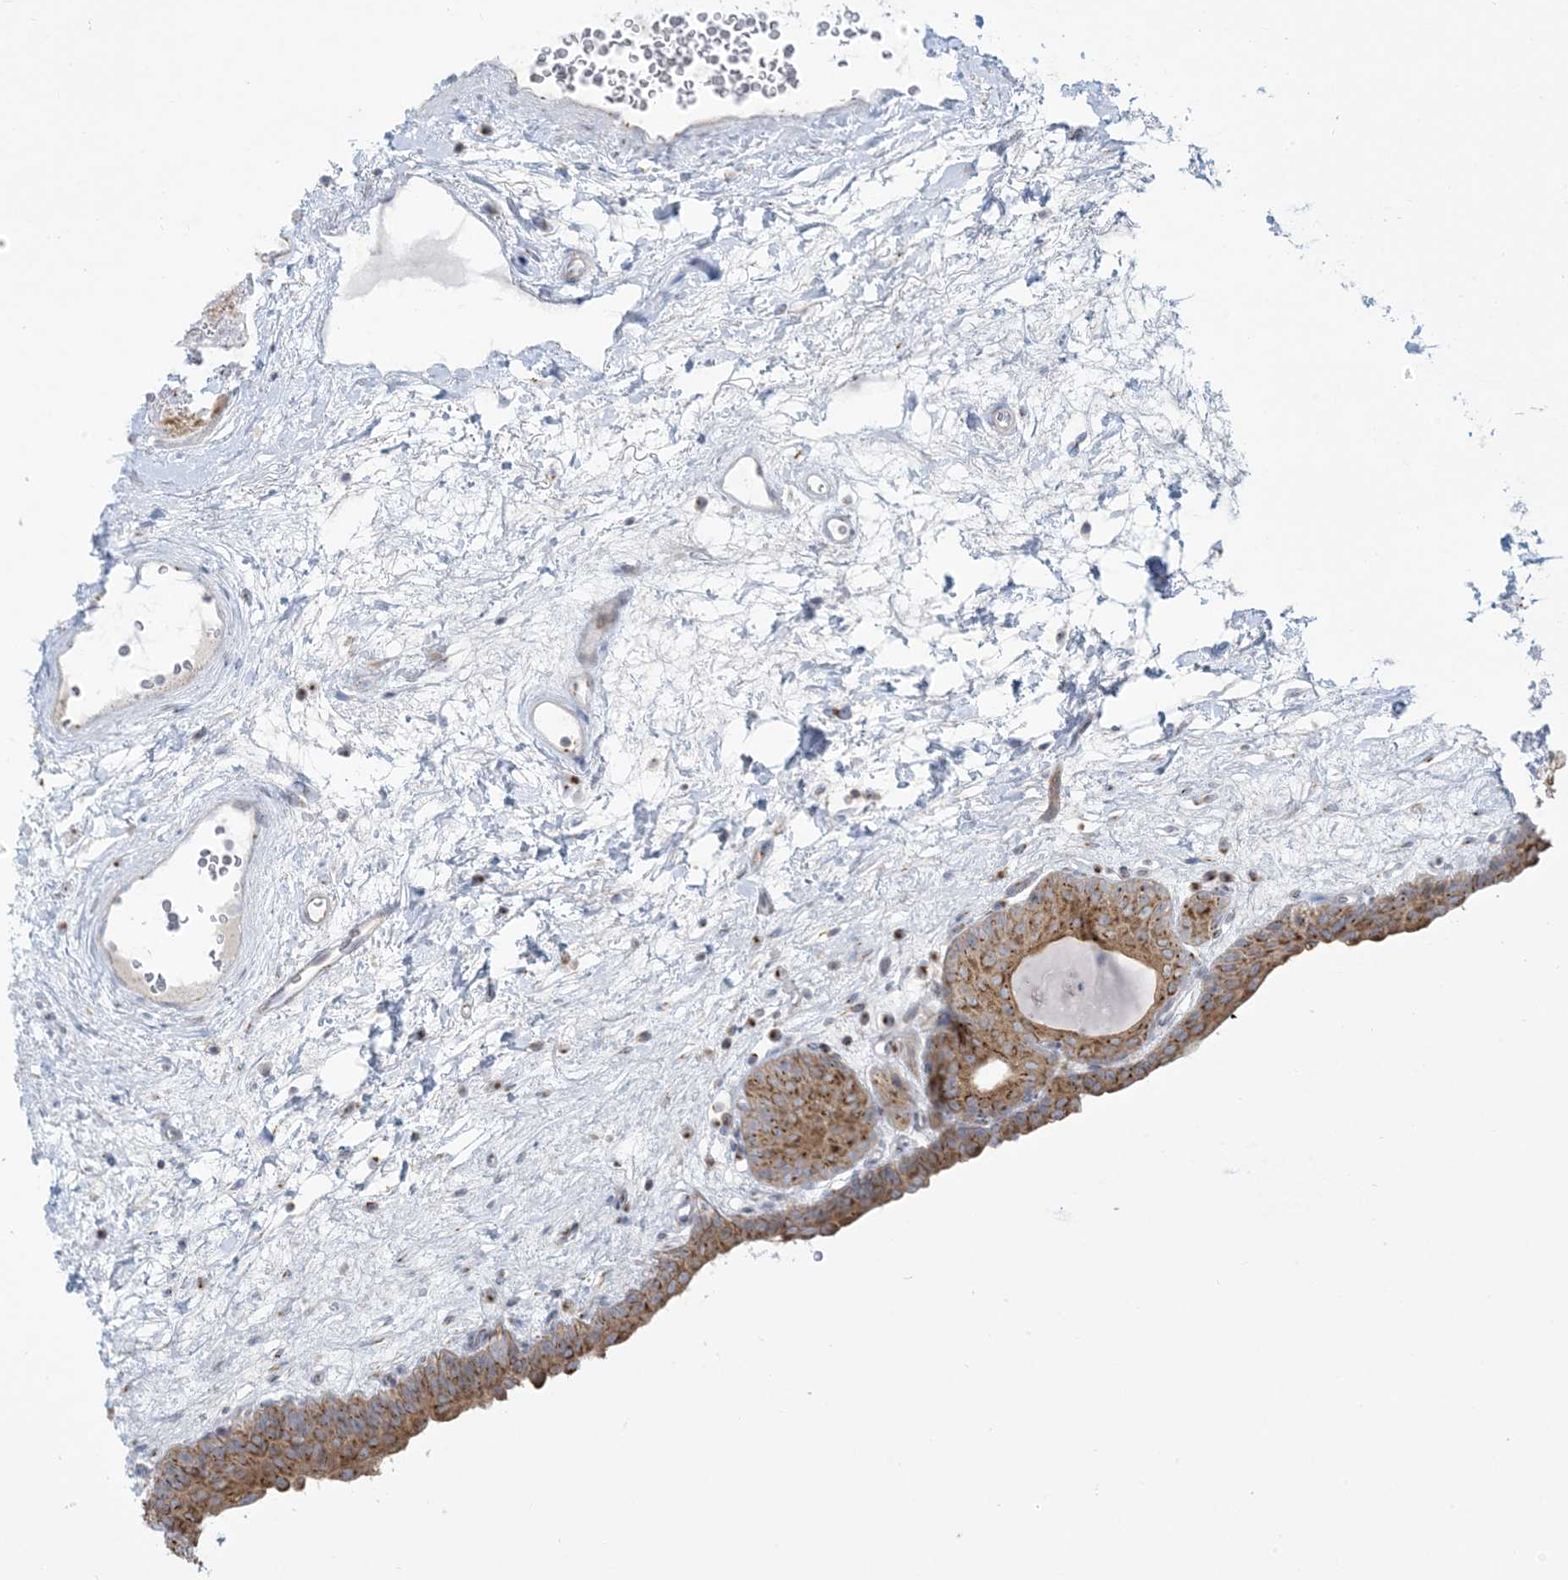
{"staining": {"intensity": "strong", "quantity": "25%-75%", "location": "cytoplasmic/membranous"}, "tissue": "urinary bladder", "cell_type": "Urothelial cells", "image_type": "normal", "snomed": [{"axis": "morphology", "description": "Normal tissue, NOS"}, {"axis": "topography", "description": "Urinary bladder"}], "caption": "An immunohistochemistry histopathology image of unremarkable tissue is shown. Protein staining in brown shows strong cytoplasmic/membranous positivity in urinary bladder within urothelial cells.", "gene": "AFTPH", "patient": {"sex": "male", "age": 83}}